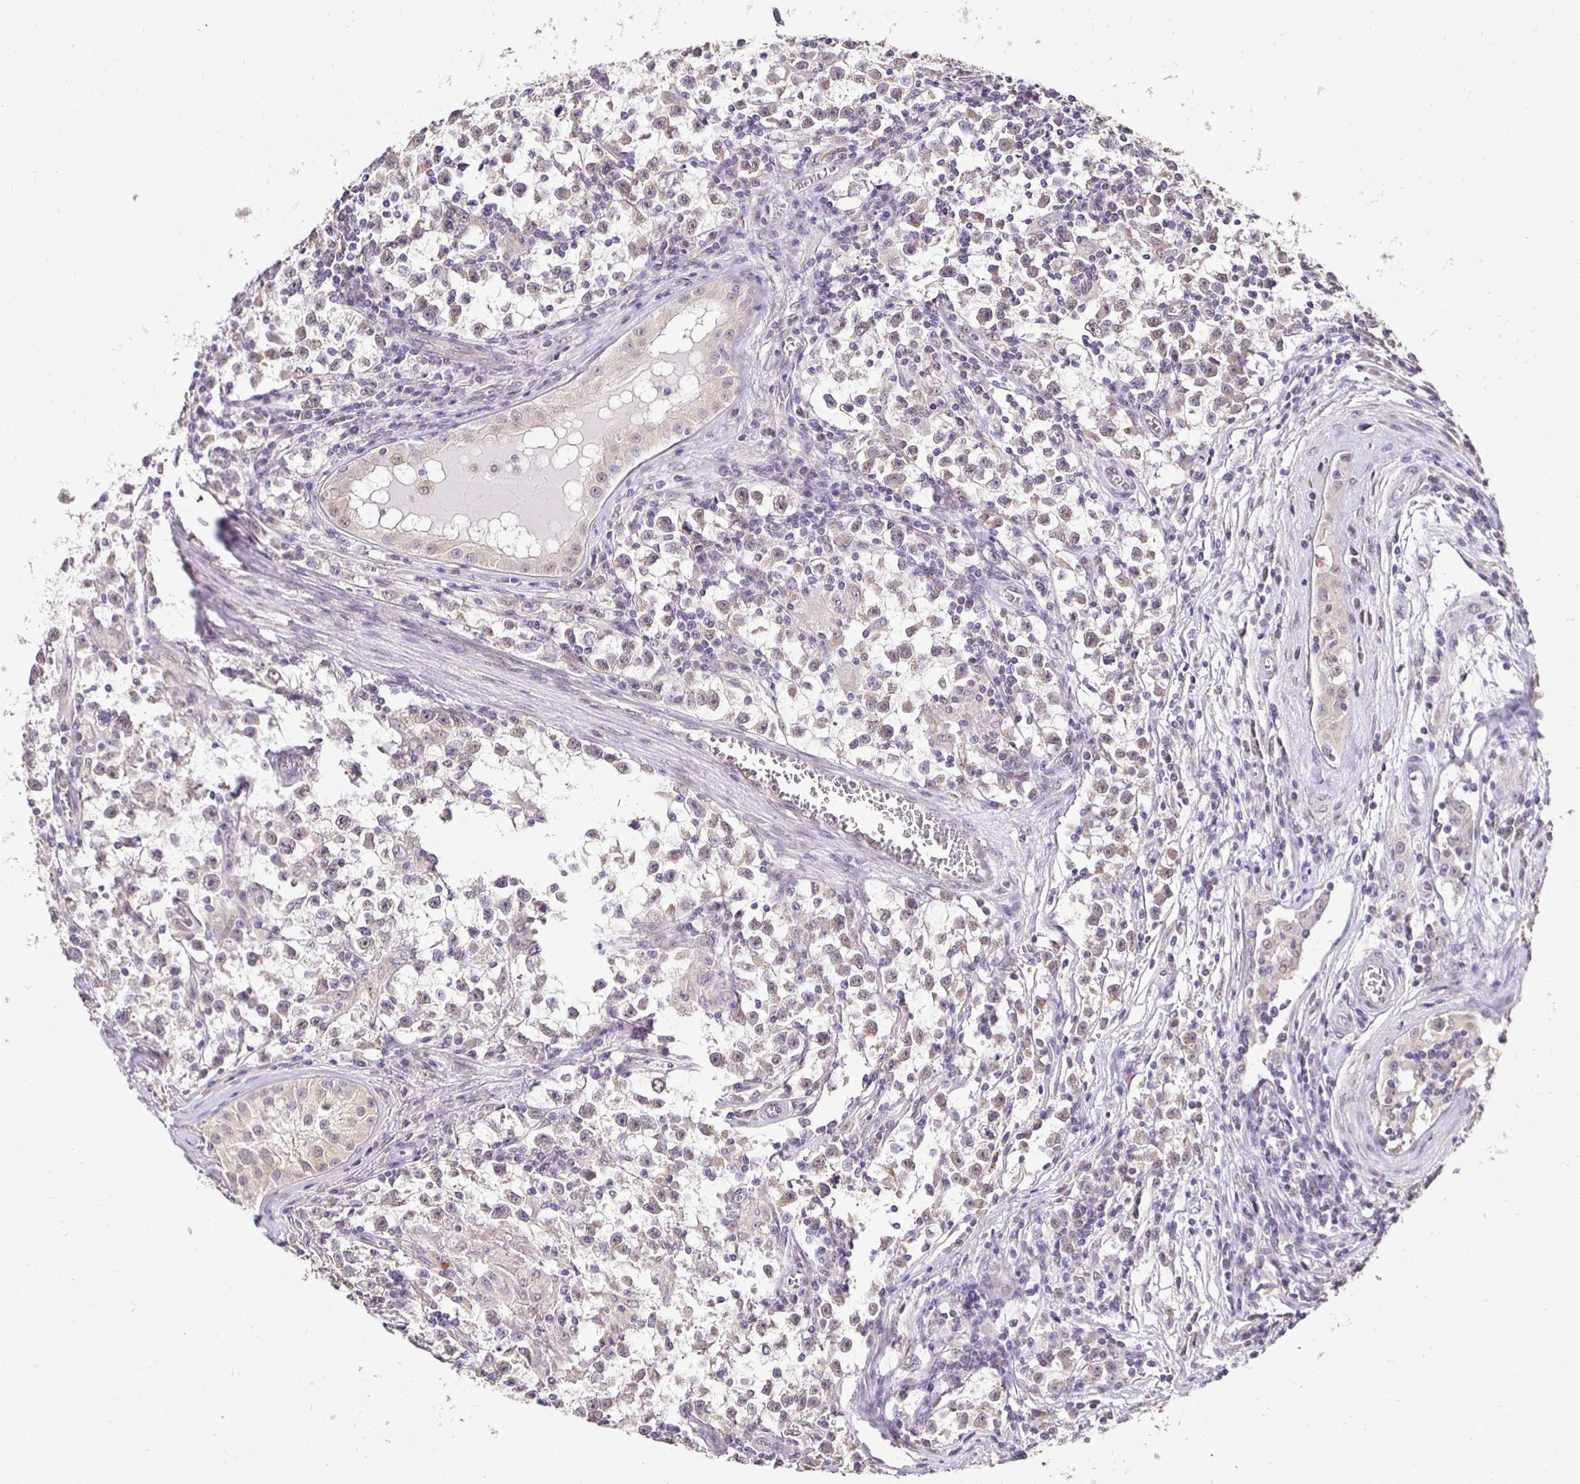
{"staining": {"intensity": "weak", "quantity": "25%-75%", "location": "nuclear"}, "tissue": "testis cancer", "cell_type": "Tumor cells", "image_type": "cancer", "snomed": [{"axis": "morphology", "description": "Seminoma, NOS"}, {"axis": "topography", "description": "Testis"}], "caption": "Weak nuclear positivity for a protein is identified in approximately 25%-75% of tumor cells of testis seminoma using IHC.", "gene": "RHEBL1", "patient": {"sex": "male", "age": 31}}